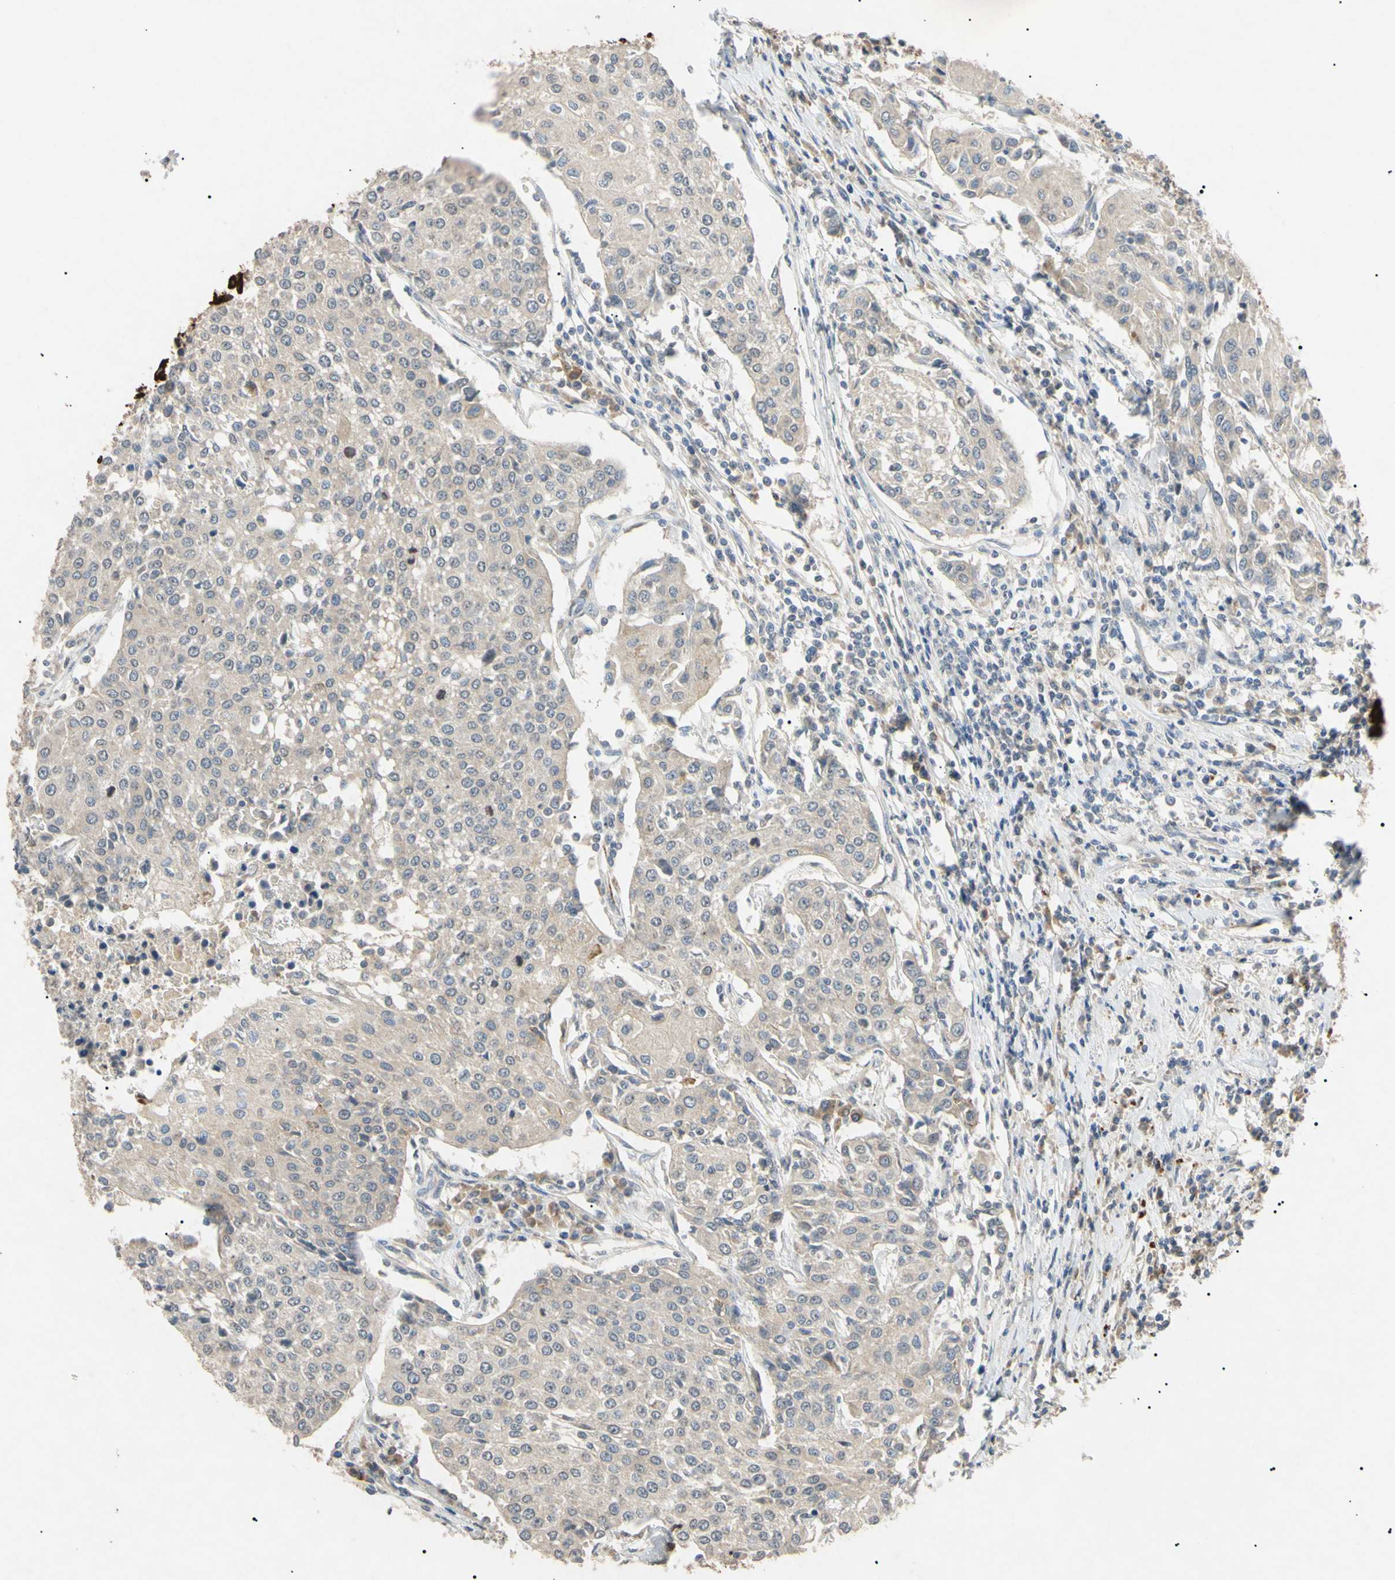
{"staining": {"intensity": "weak", "quantity": ">75%", "location": "cytoplasmic/membranous"}, "tissue": "urothelial cancer", "cell_type": "Tumor cells", "image_type": "cancer", "snomed": [{"axis": "morphology", "description": "Urothelial carcinoma, High grade"}, {"axis": "topography", "description": "Urinary bladder"}], "caption": "This histopathology image shows immunohistochemistry staining of human urothelial carcinoma (high-grade), with low weak cytoplasmic/membranous staining in approximately >75% of tumor cells.", "gene": "TUBB4A", "patient": {"sex": "female", "age": 85}}